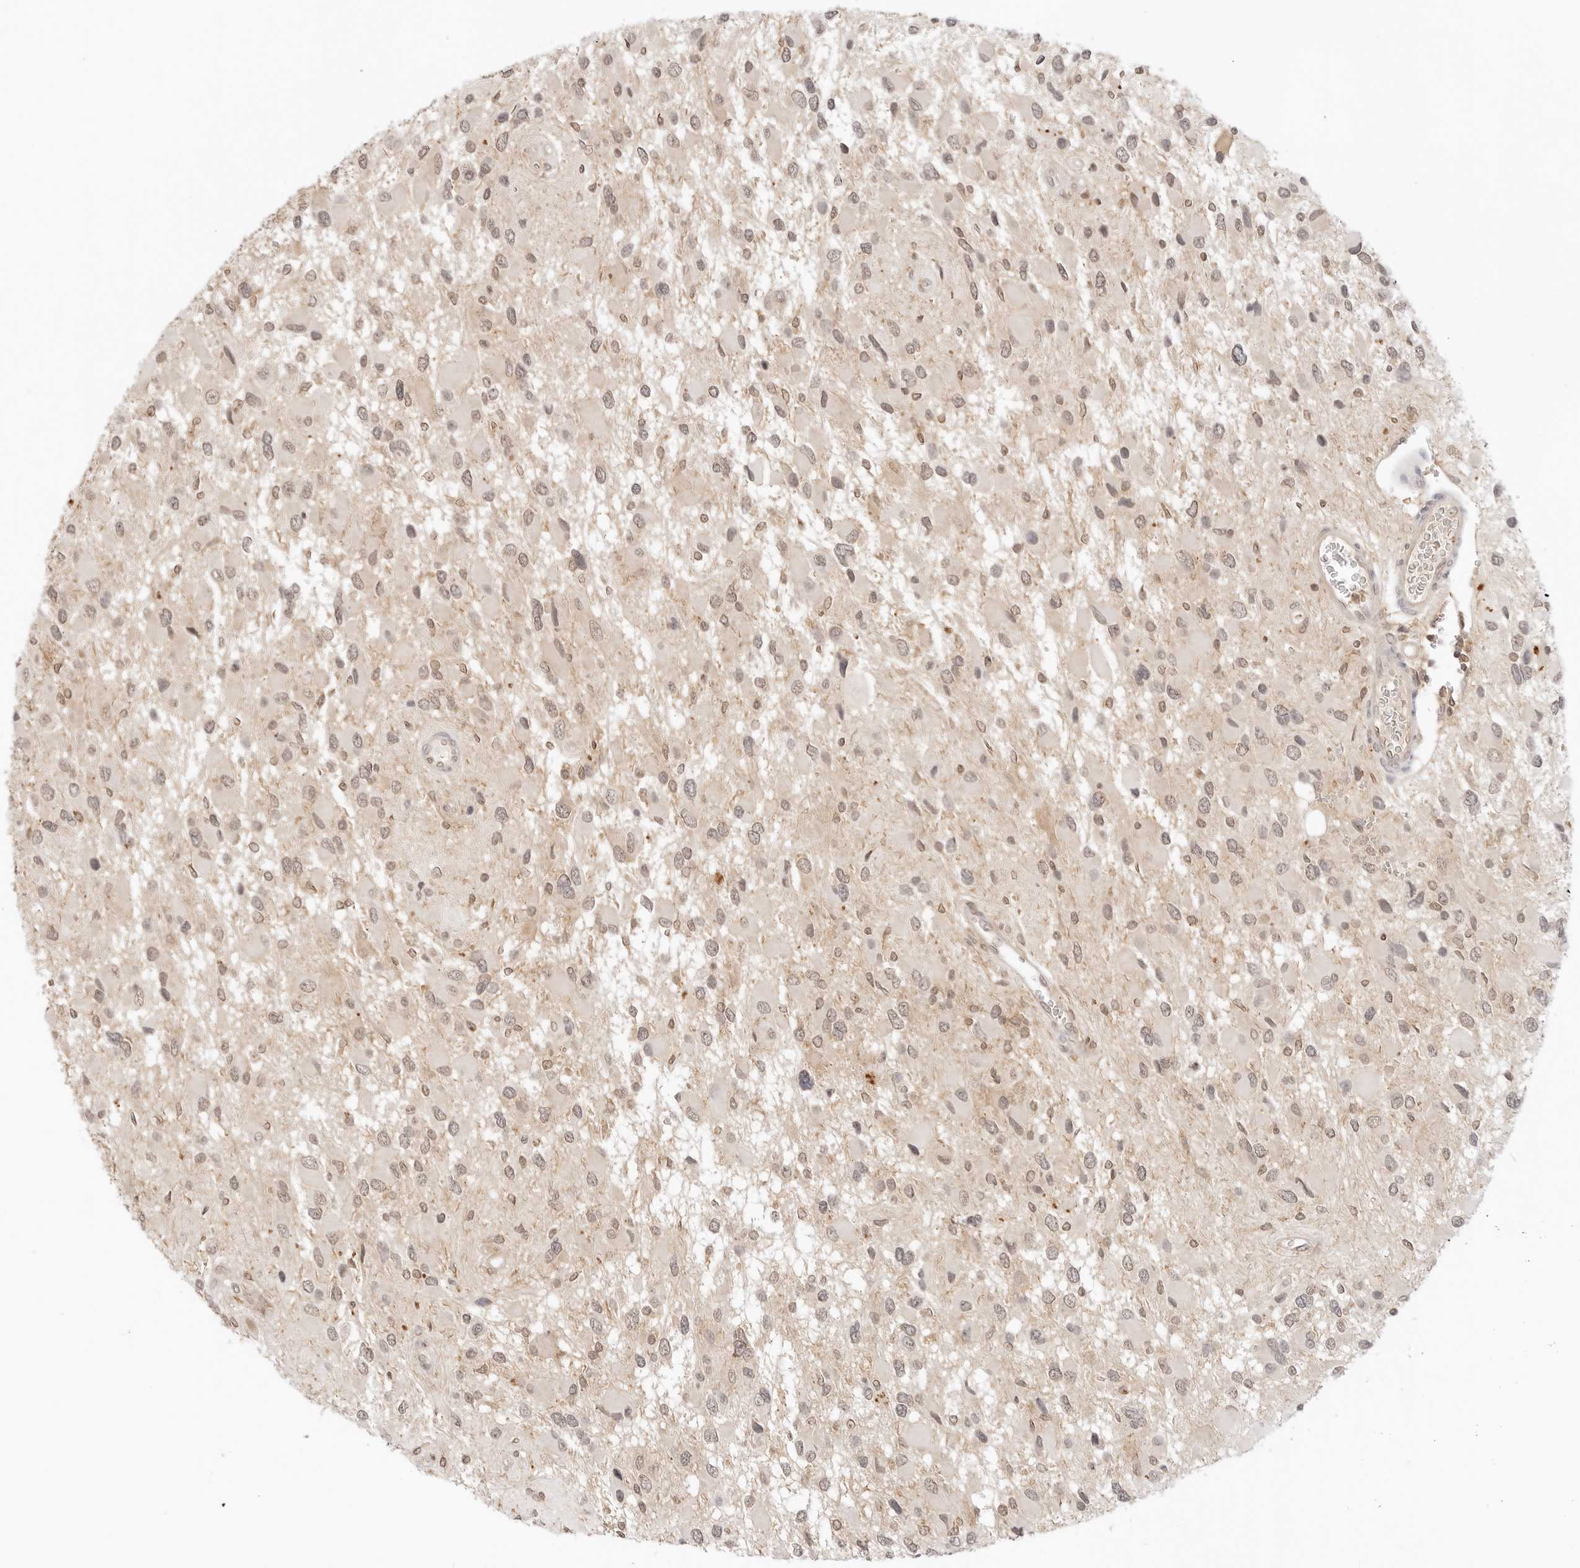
{"staining": {"intensity": "weak", "quantity": "<25%", "location": "nuclear"}, "tissue": "glioma", "cell_type": "Tumor cells", "image_type": "cancer", "snomed": [{"axis": "morphology", "description": "Glioma, malignant, High grade"}, {"axis": "topography", "description": "Brain"}], "caption": "Human glioma stained for a protein using immunohistochemistry displays no positivity in tumor cells.", "gene": "EPHA1", "patient": {"sex": "male", "age": 53}}